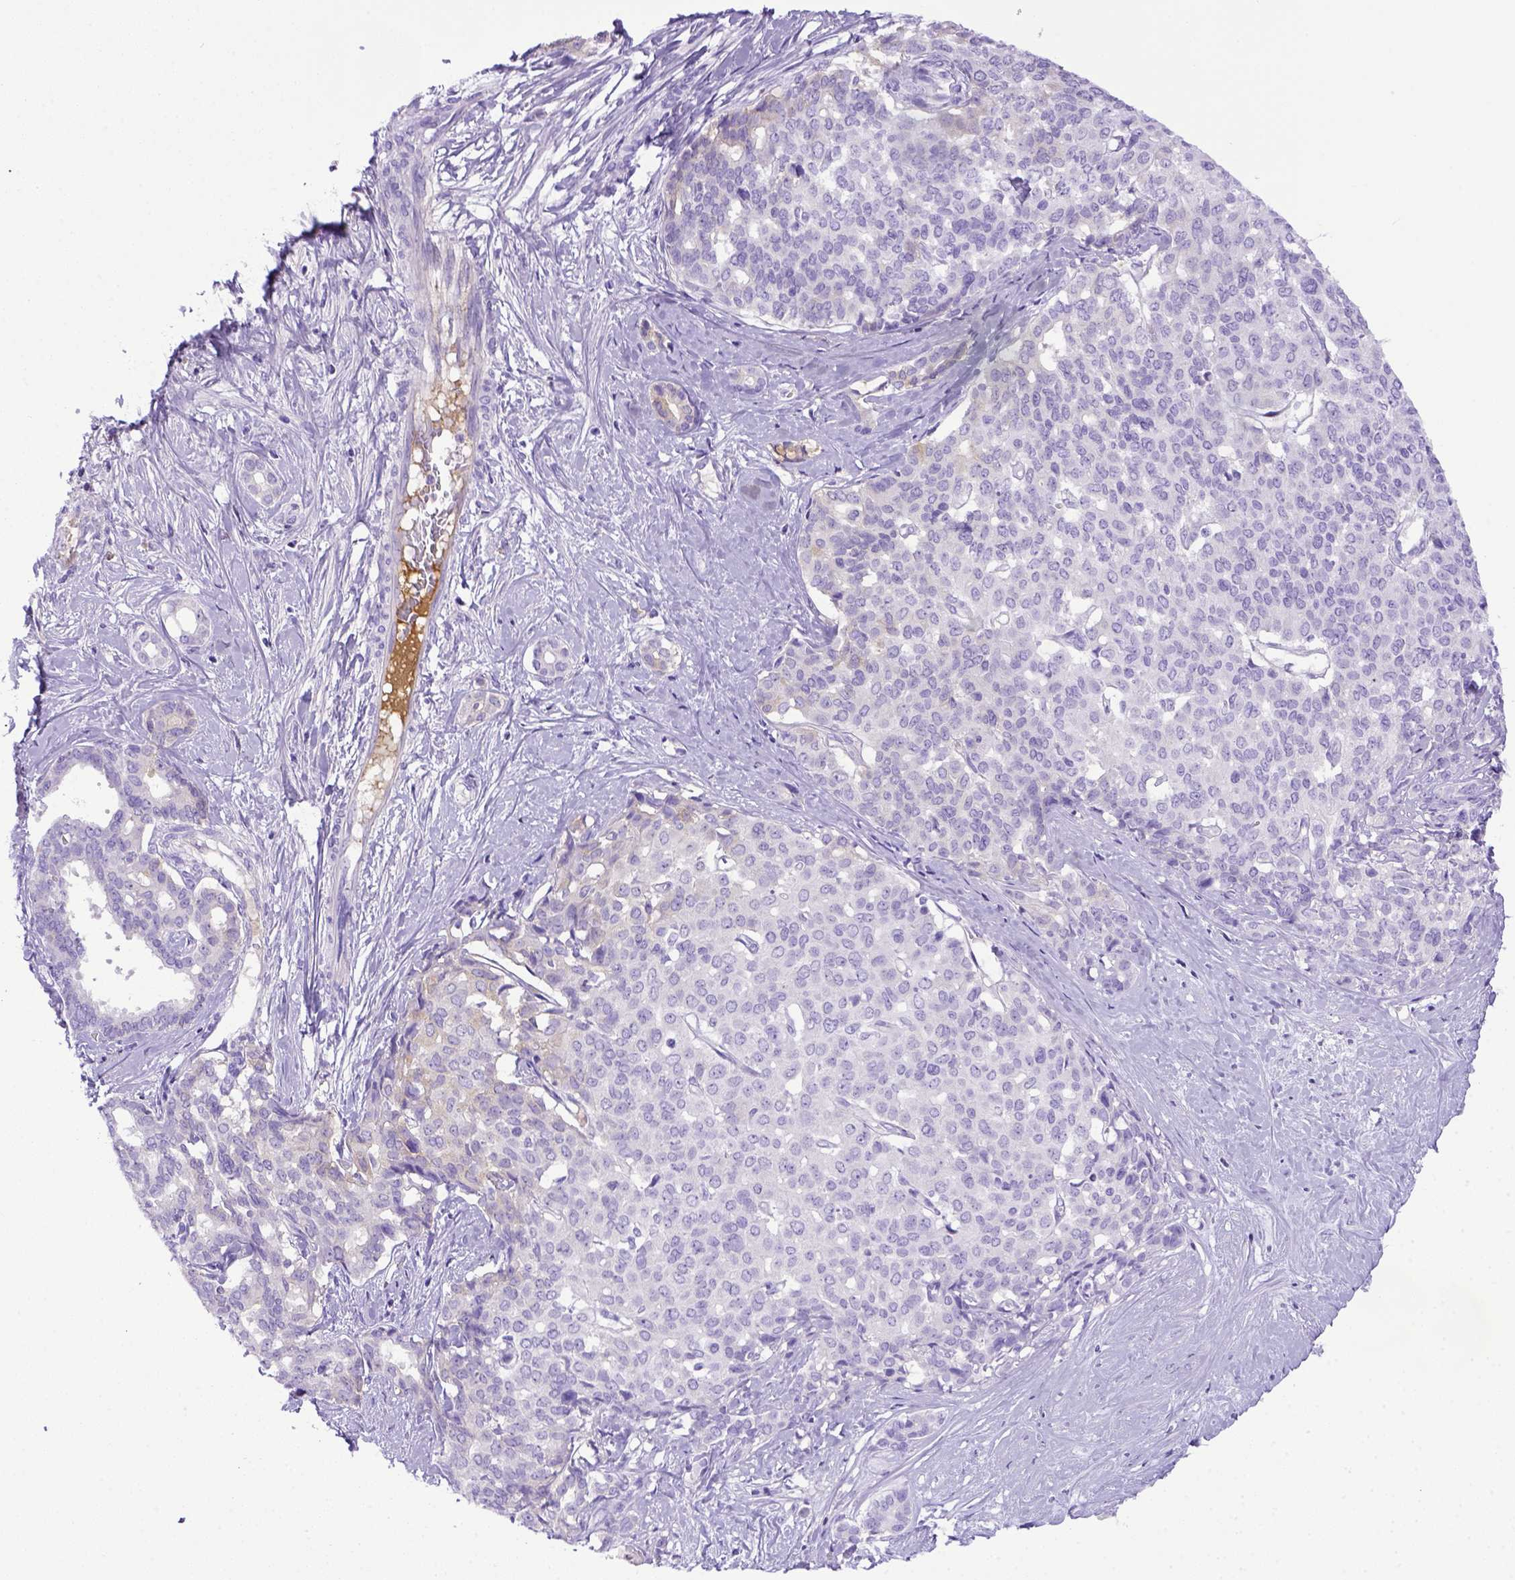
{"staining": {"intensity": "negative", "quantity": "none", "location": "none"}, "tissue": "liver cancer", "cell_type": "Tumor cells", "image_type": "cancer", "snomed": [{"axis": "morphology", "description": "Cholangiocarcinoma"}, {"axis": "topography", "description": "Liver"}], "caption": "This is a histopathology image of IHC staining of liver cancer (cholangiocarcinoma), which shows no positivity in tumor cells. The staining was performed using DAB to visualize the protein expression in brown, while the nuclei were stained in blue with hematoxylin (Magnification: 20x).", "gene": "ITIH4", "patient": {"sex": "female", "age": 47}}